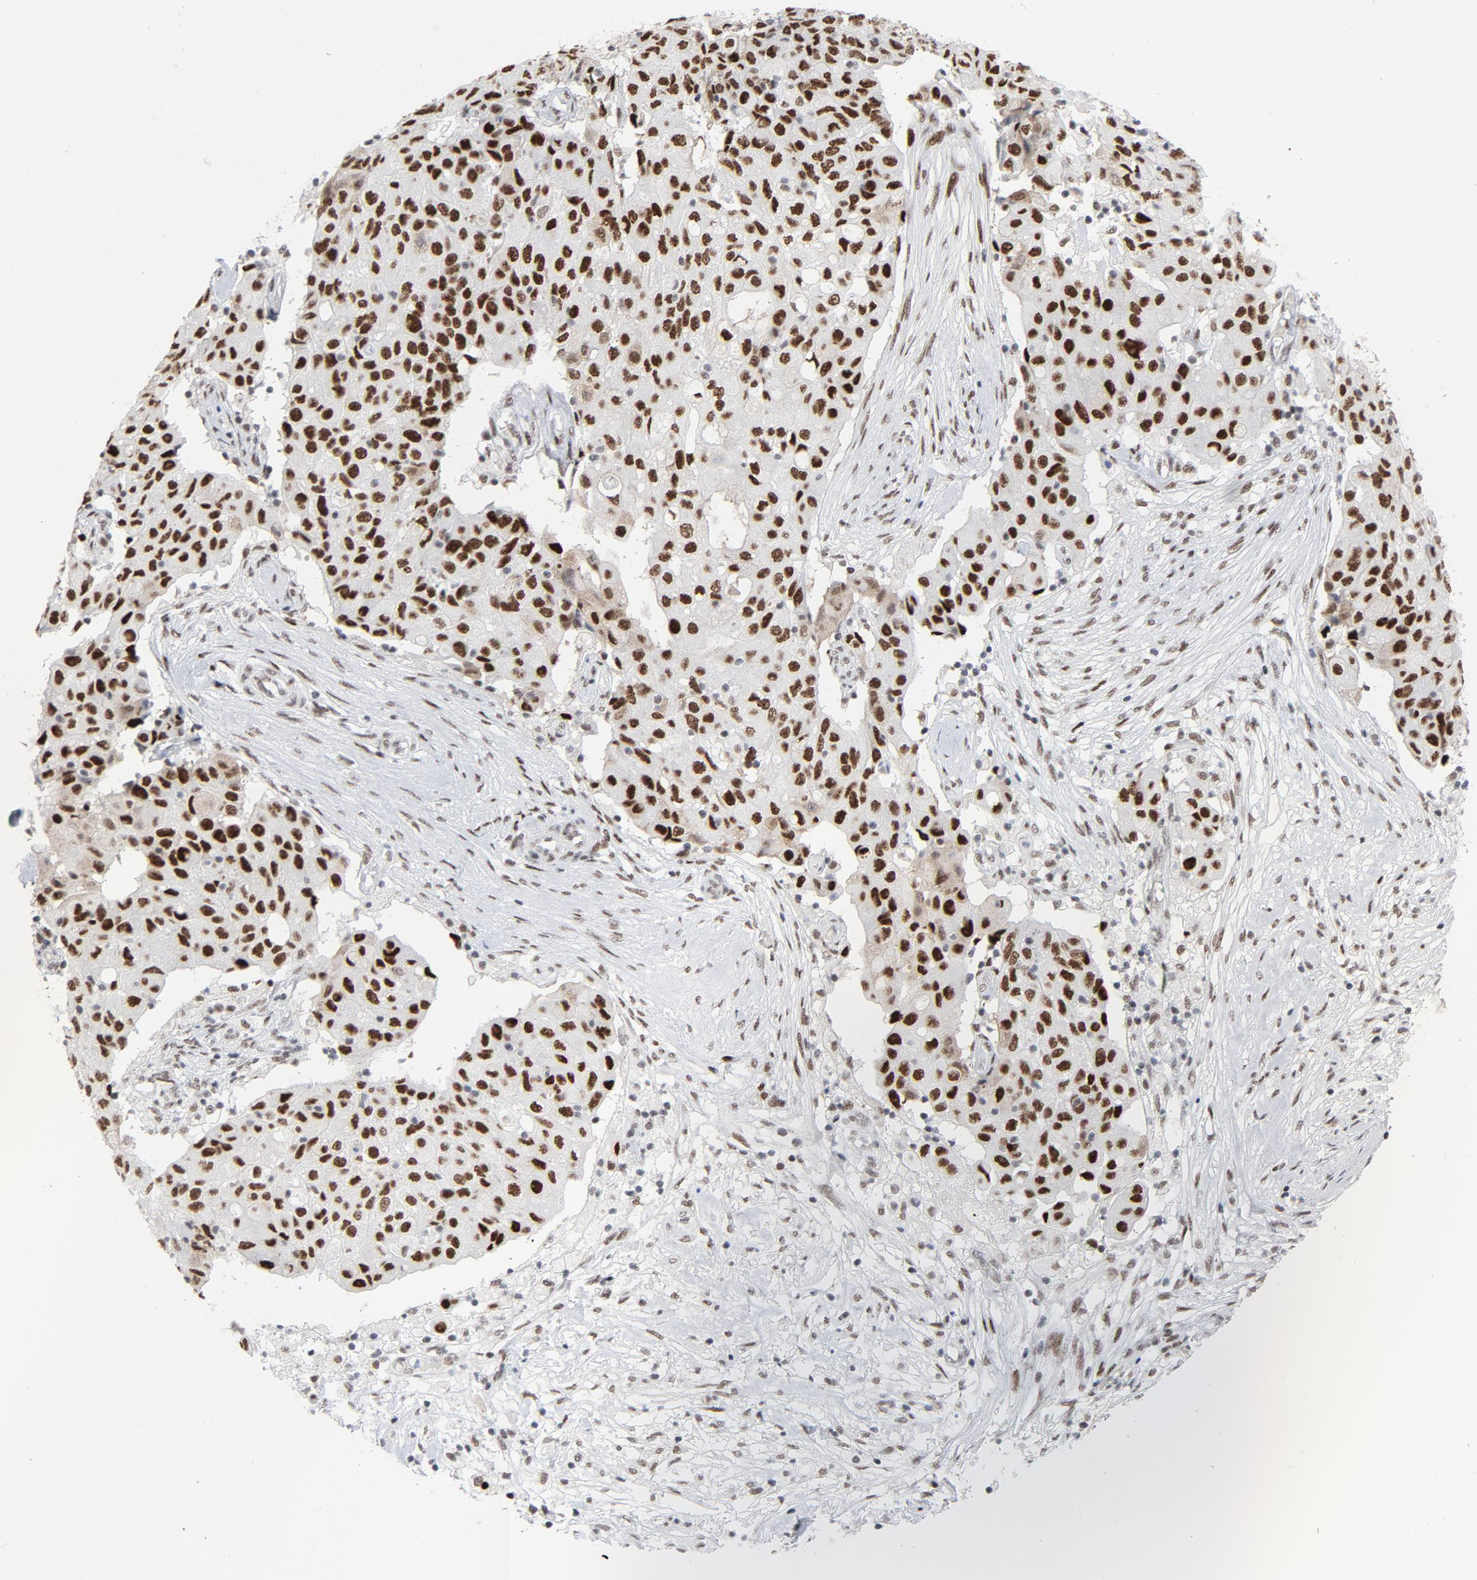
{"staining": {"intensity": "strong", "quantity": ">75%", "location": "nuclear"}, "tissue": "ovarian cancer", "cell_type": "Tumor cells", "image_type": "cancer", "snomed": [{"axis": "morphology", "description": "Carcinoma, endometroid"}, {"axis": "topography", "description": "Ovary"}], "caption": "This photomicrograph exhibits IHC staining of human ovarian endometroid carcinoma, with high strong nuclear expression in about >75% of tumor cells.", "gene": "HSF1", "patient": {"sex": "female", "age": 42}}